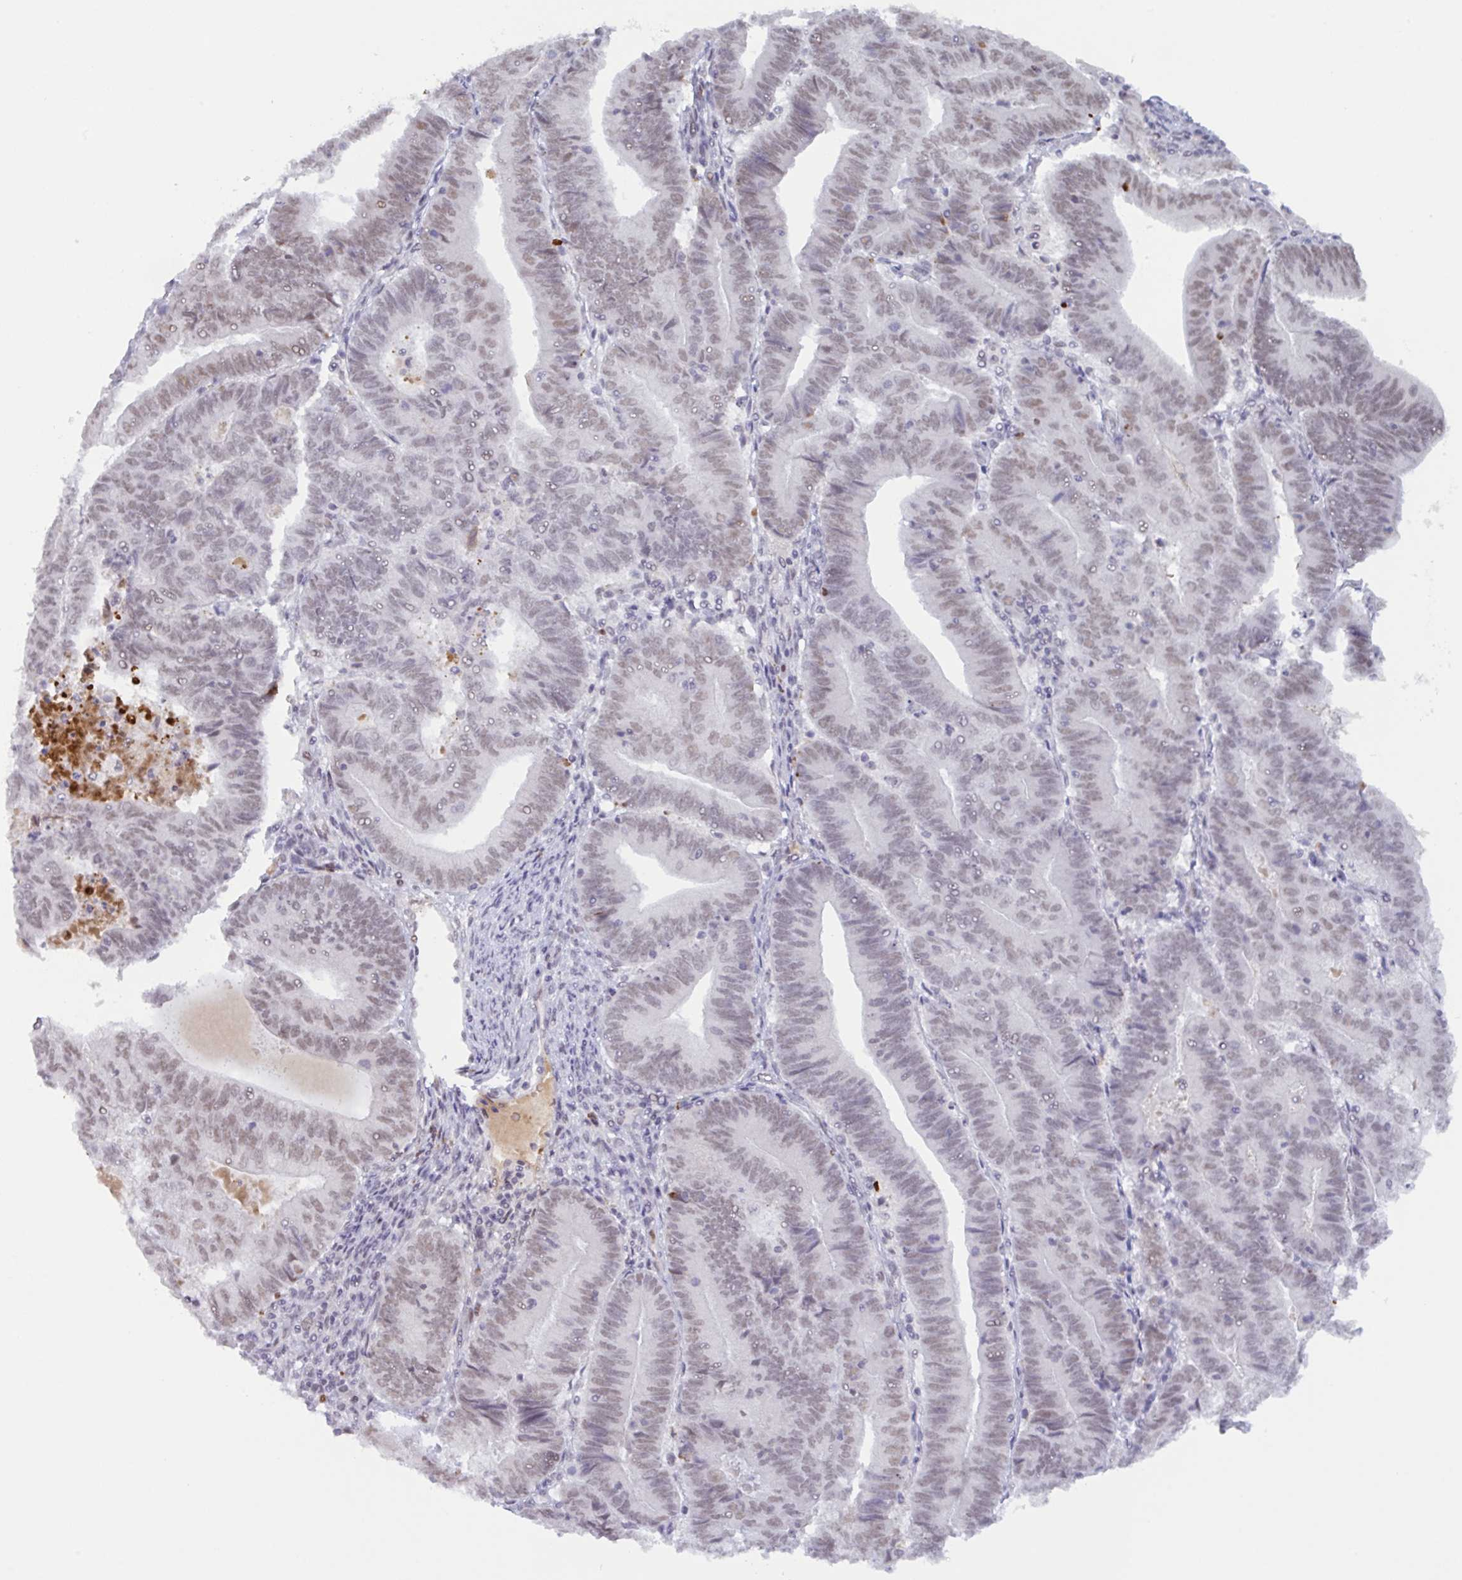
{"staining": {"intensity": "weak", "quantity": "25%-75%", "location": "nuclear"}, "tissue": "endometrial cancer", "cell_type": "Tumor cells", "image_type": "cancer", "snomed": [{"axis": "morphology", "description": "Adenocarcinoma, NOS"}, {"axis": "topography", "description": "Endometrium"}], "caption": "A brown stain highlights weak nuclear expression of a protein in human endometrial adenocarcinoma tumor cells.", "gene": "PLG", "patient": {"sex": "female", "age": 70}}